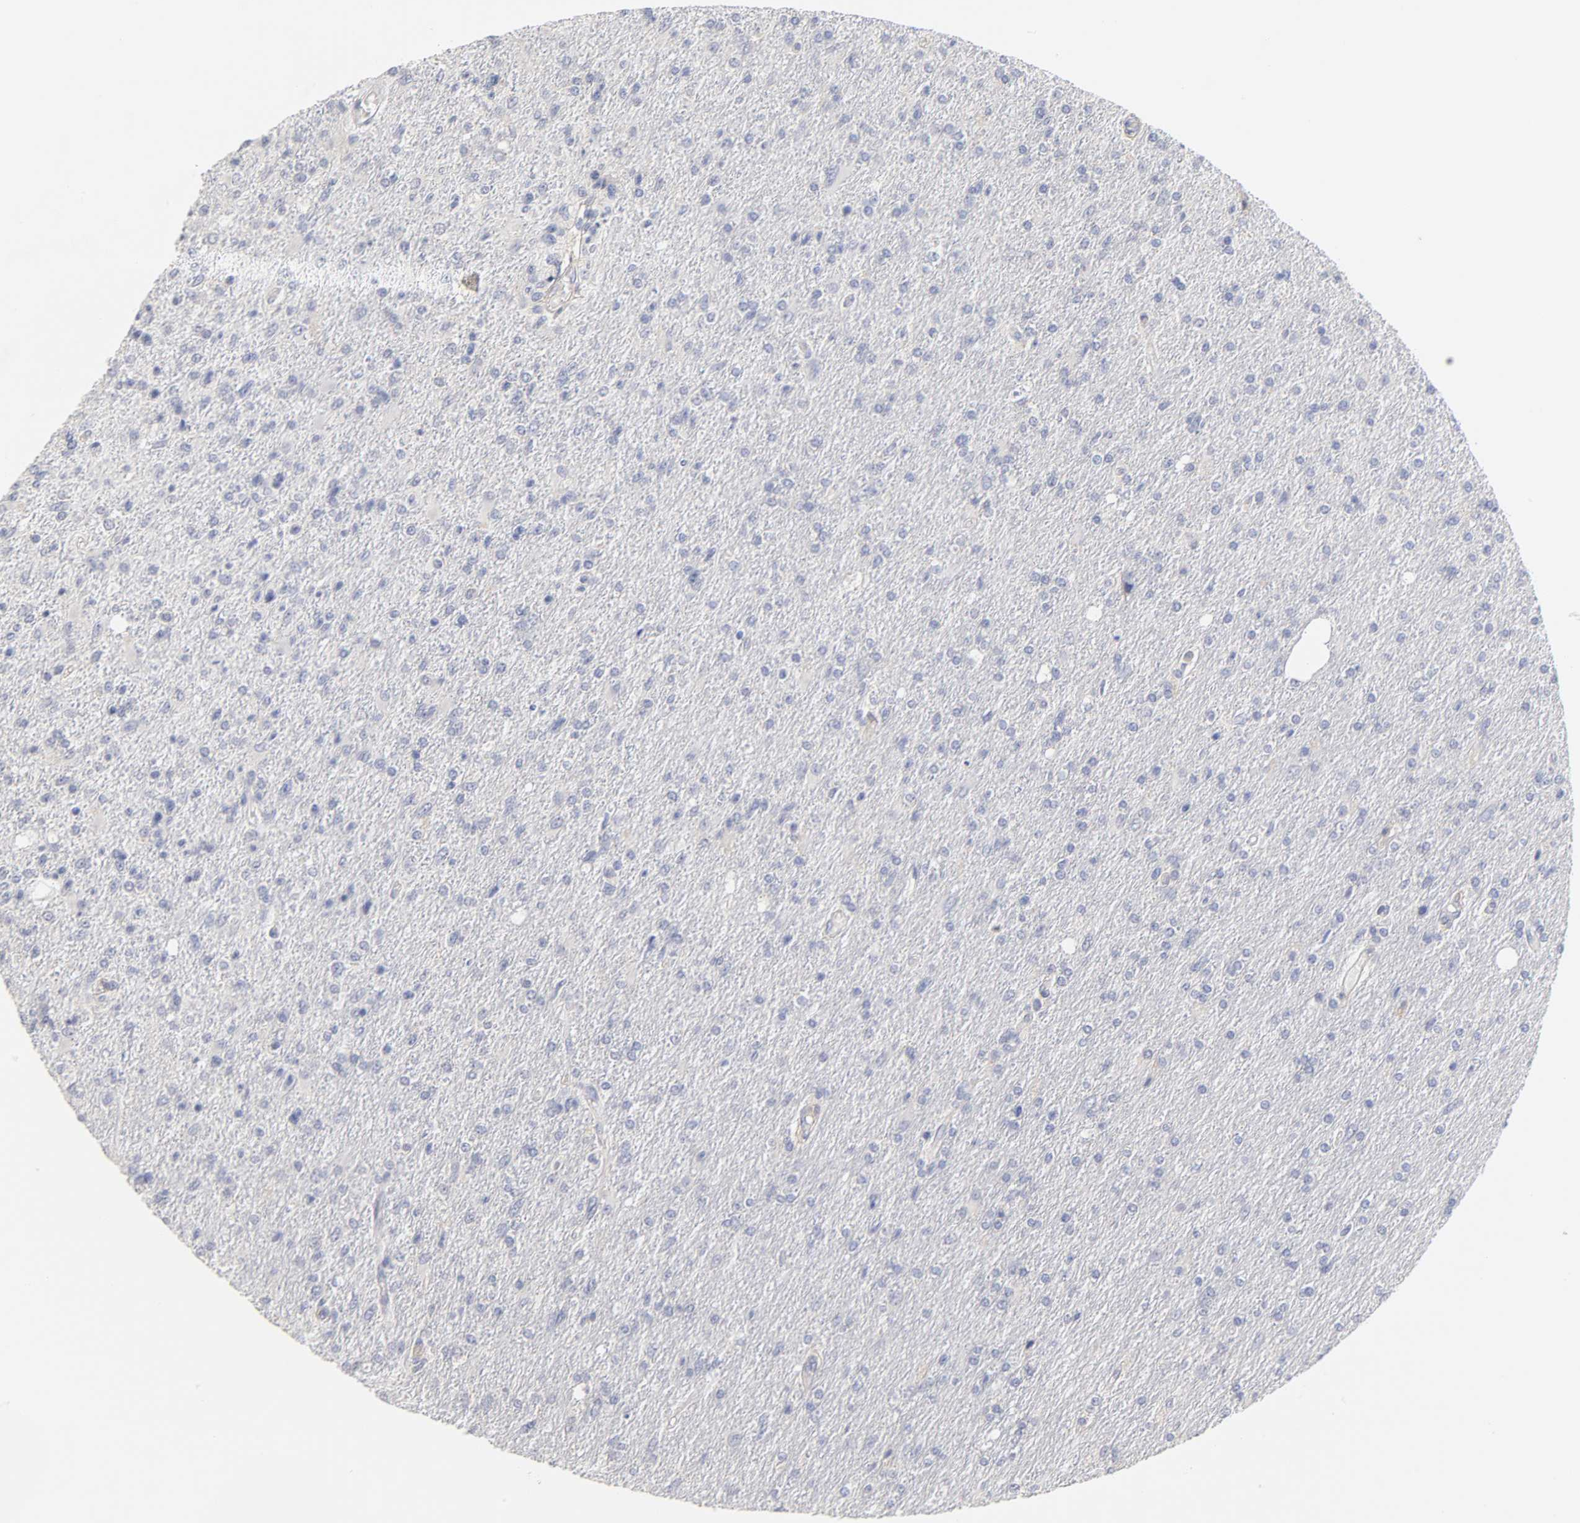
{"staining": {"intensity": "negative", "quantity": "none", "location": "none"}, "tissue": "glioma", "cell_type": "Tumor cells", "image_type": "cancer", "snomed": [{"axis": "morphology", "description": "Glioma, malignant, High grade"}, {"axis": "topography", "description": "Cerebral cortex"}], "caption": "Immunohistochemistry (IHC) of human malignant high-grade glioma shows no staining in tumor cells.", "gene": "LAMB1", "patient": {"sex": "male", "age": 76}}